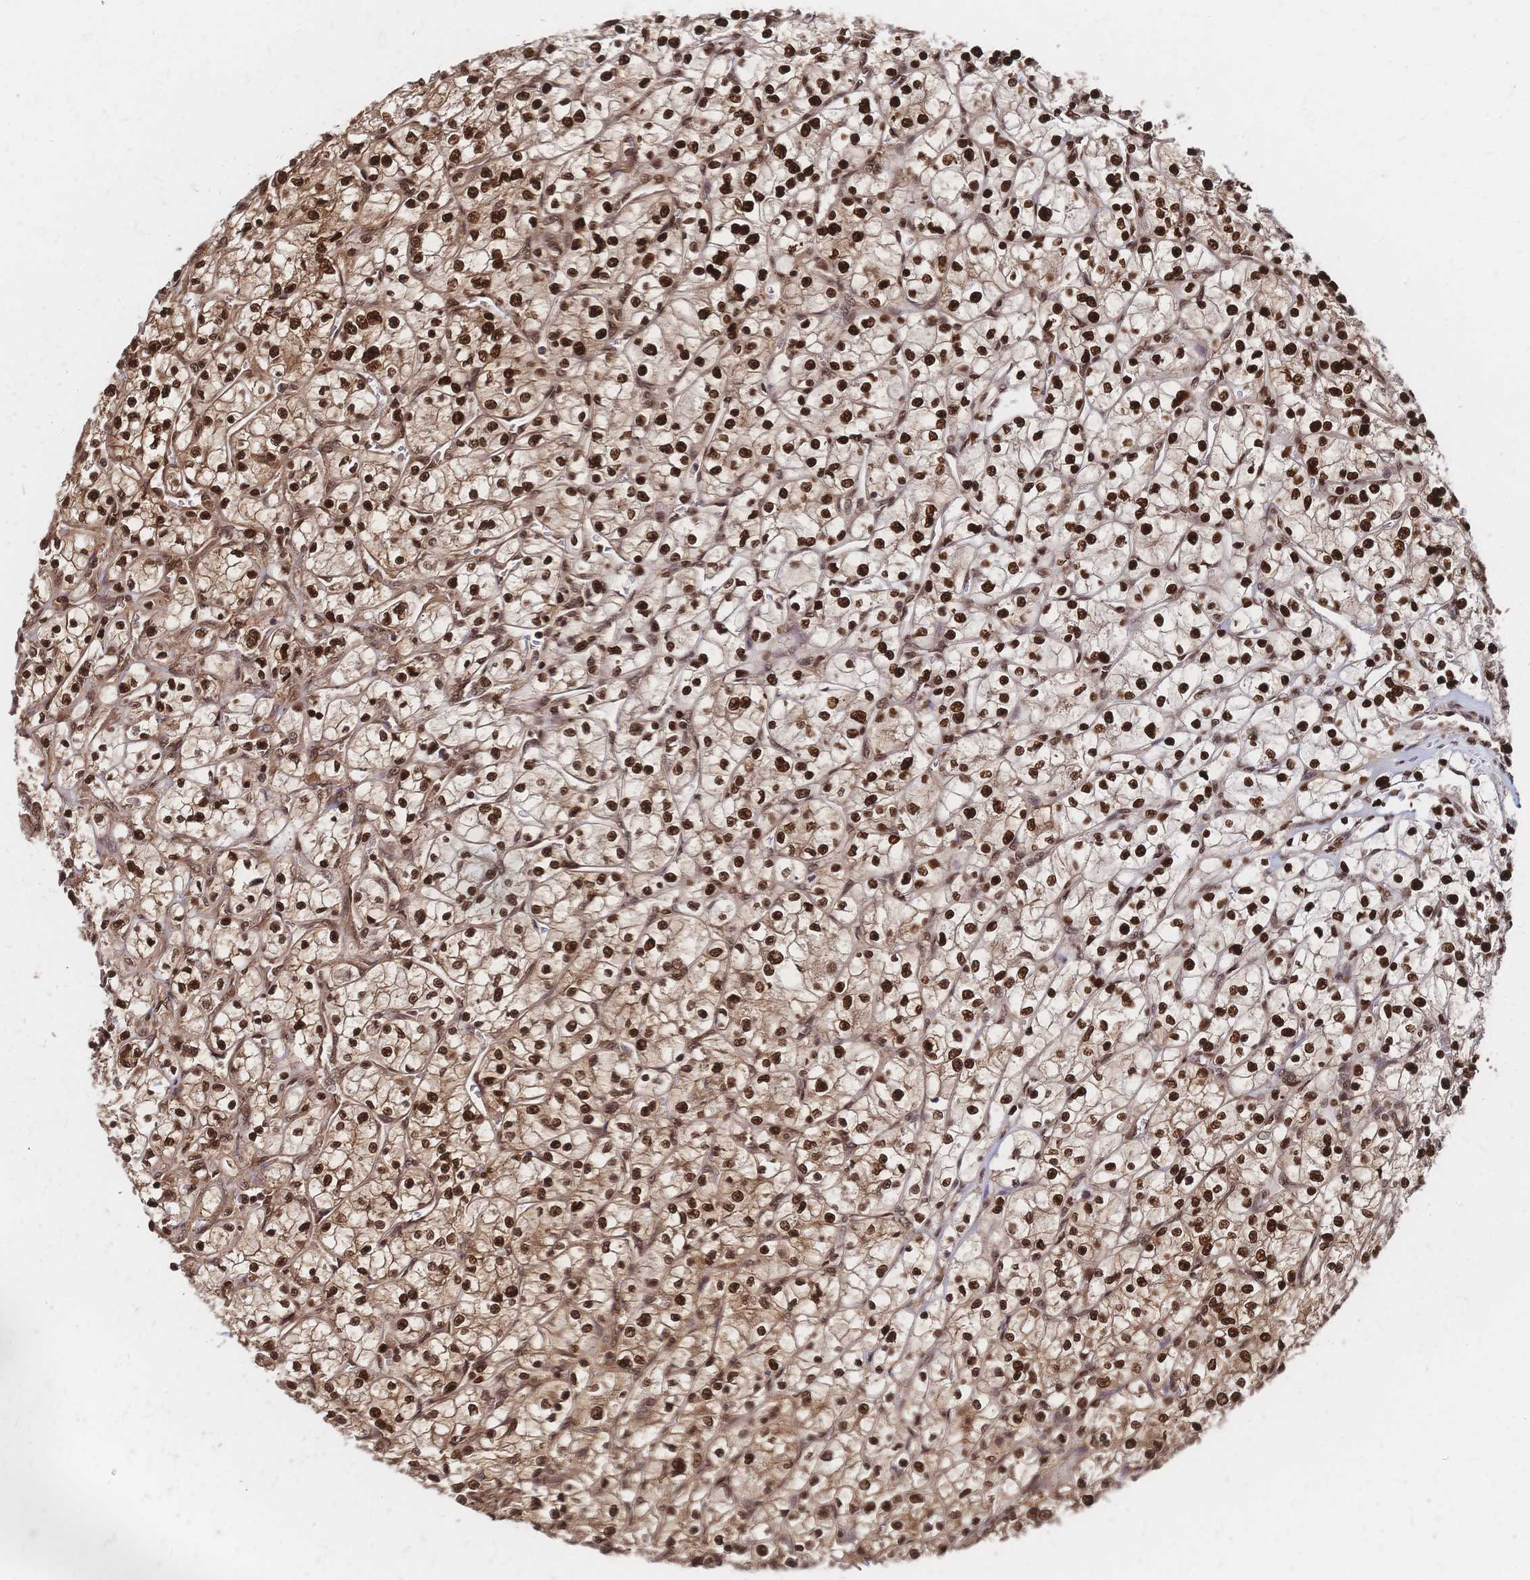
{"staining": {"intensity": "strong", "quantity": ">75%", "location": "nuclear"}, "tissue": "renal cancer", "cell_type": "Tumor cells", "image_type": "cancer", "snomed": [{"axis": "morphology", "description": "Adenocarcinoma, NOS"}, {"axis": "topography", "description": "Kidney"}], "caption": "Tumor cells demonstrate high levels of strong nuclear positivity in approximately >75% of cells in adenocarcinoma (renal).", "gene": "HDGF", "patient": {"sex": "female", "age": 64}}